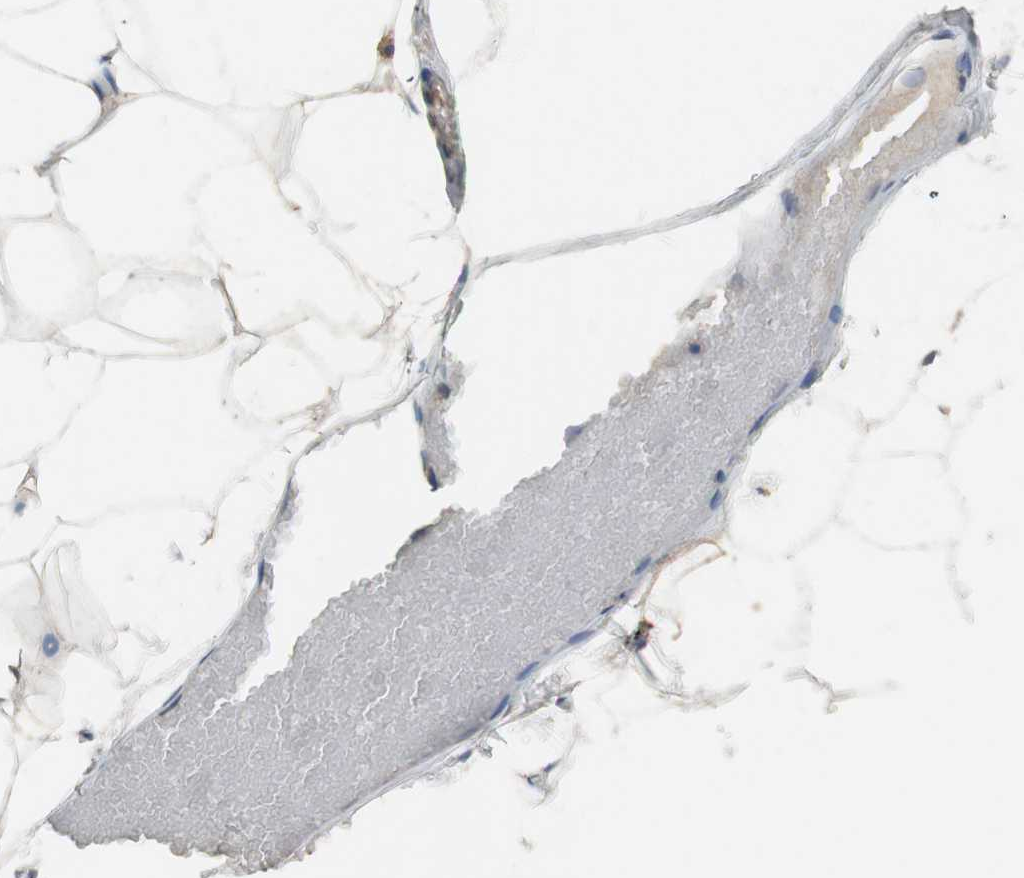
{"staining": {"intensity": "moderate", "quantity": "<25%", "location": "cytoplasmic/membranous"}, "tissue": "adipose tissue", "cell_type": "Adipocytes", "image_type": "normal", "snomed": [{"axis": "morphology", "description": "Normal tissue, NOS"}, {"axis": "topography", "description": "Breast"}, {"axis": "topography", "description": "Adipose tissue"}], "caption": "DAB (3,3'-diaminobenzidine) immunohistochemical staining of normal human adipose tissue exhibits moderate cytoplasmic/membranous protein staining in approximately <25% of adipocytes. The staining was performed using DAB (3,3'-diaminobenzidine), with brown indicating positive protein expression. Nuclei are stained blue with hematoxylin.", "gene": "ADAP1", "patient": {"sex": "female", "age": 25}}